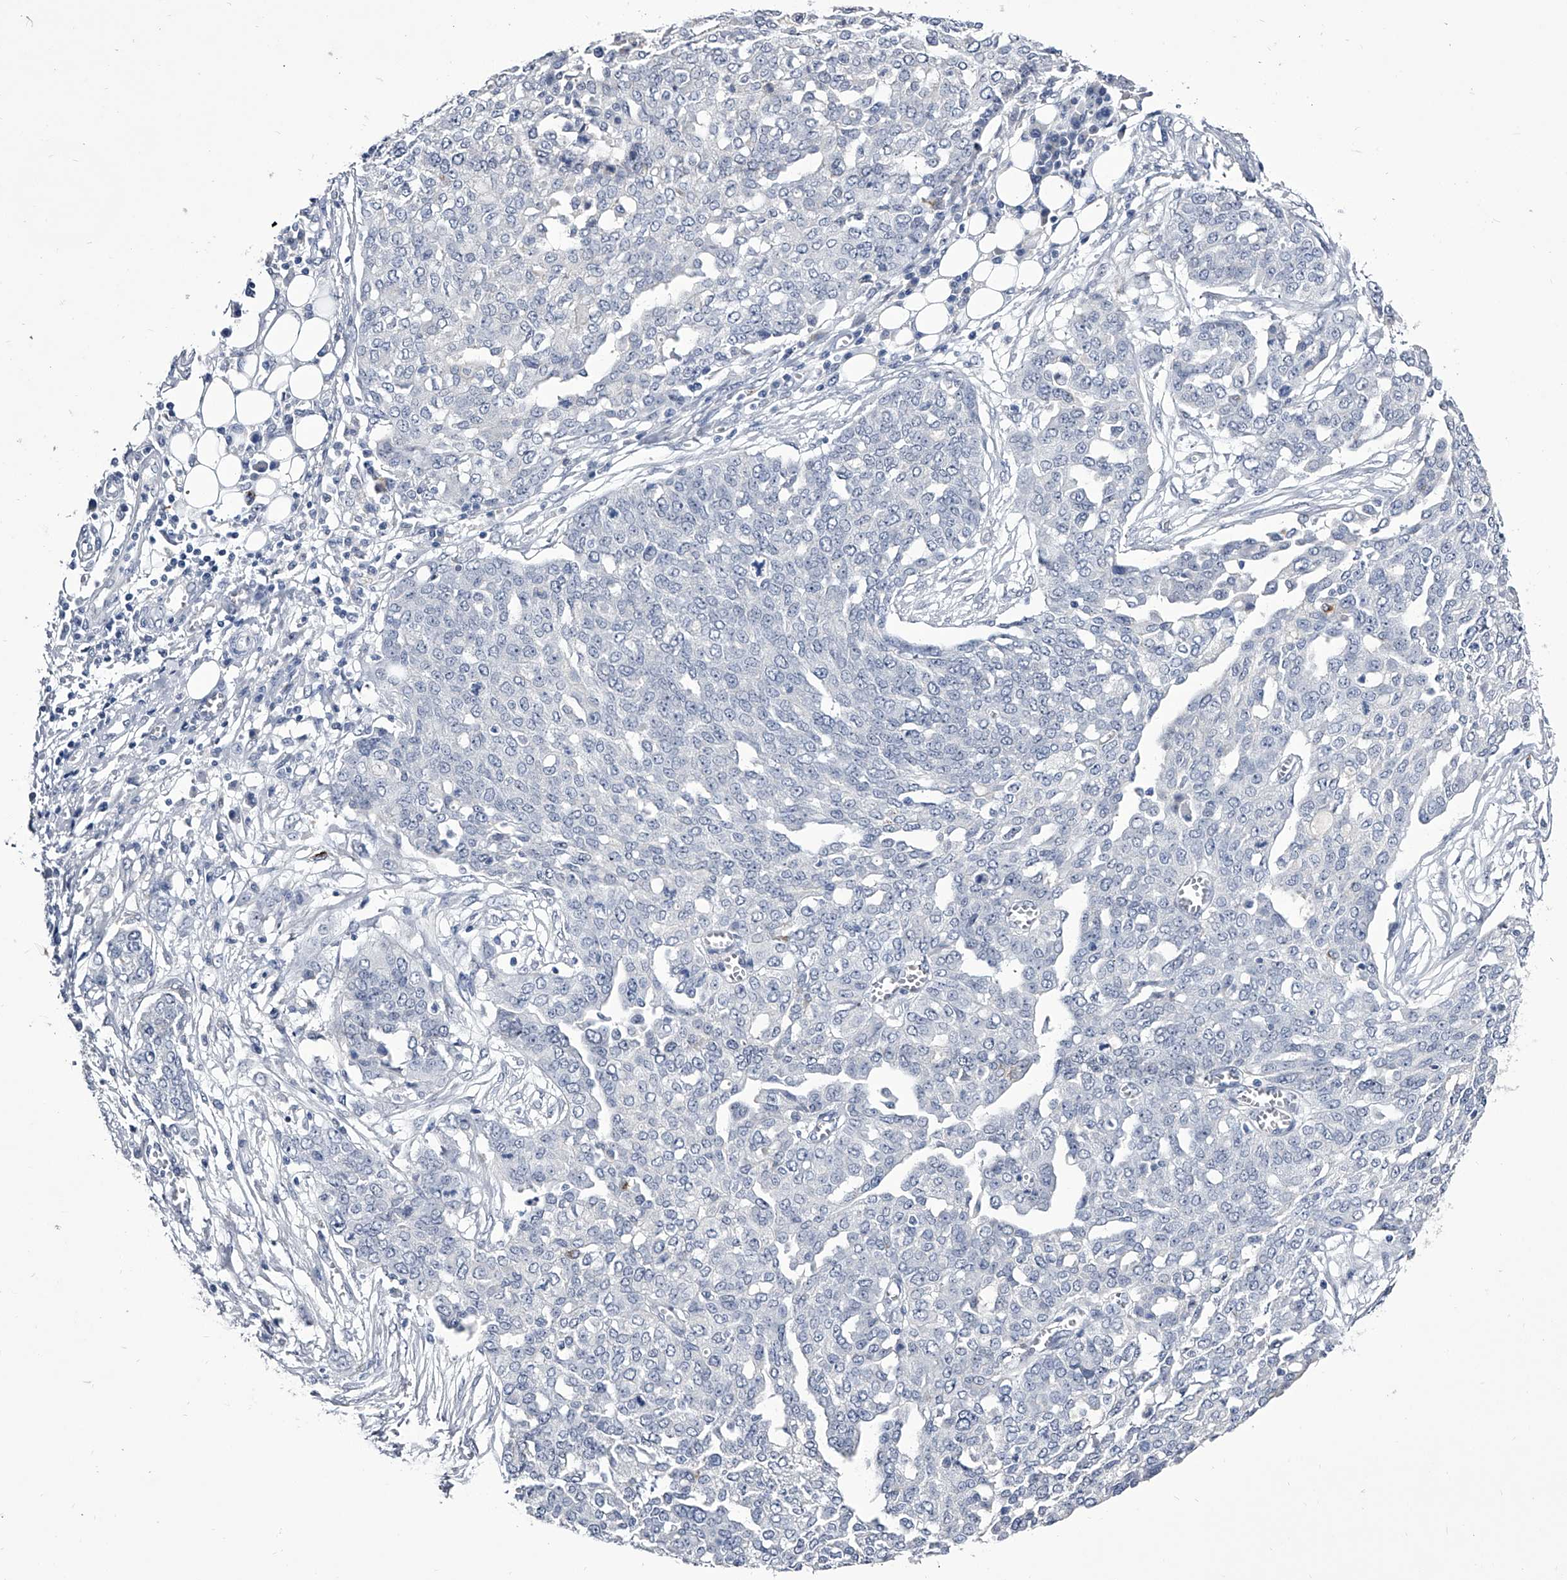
{"staining": {"intensity": "negative", "quantity": "none", "location": "none"}, "tissue": "ovarian cancer", "cell_type": "Tumor cells", "image_type": "cancer", "snomed": [{"axis": "morphology", "description": "Cystadenocarcinoma, serous, NOS"}, {"axis": "topography", "description": "Soft tissue"}, {"axis": "topography", "description": "Ovary"}], "caption": "This photomicrograph is of ovarian cancer stained with IHC to label a protein in brown with the nuclei are counter-stained blue. There is no positivity in tumor cells. Nuclei are stained in blue.", "gene": "CRISP2", "patient": {"sex": "female", "age": 57}}